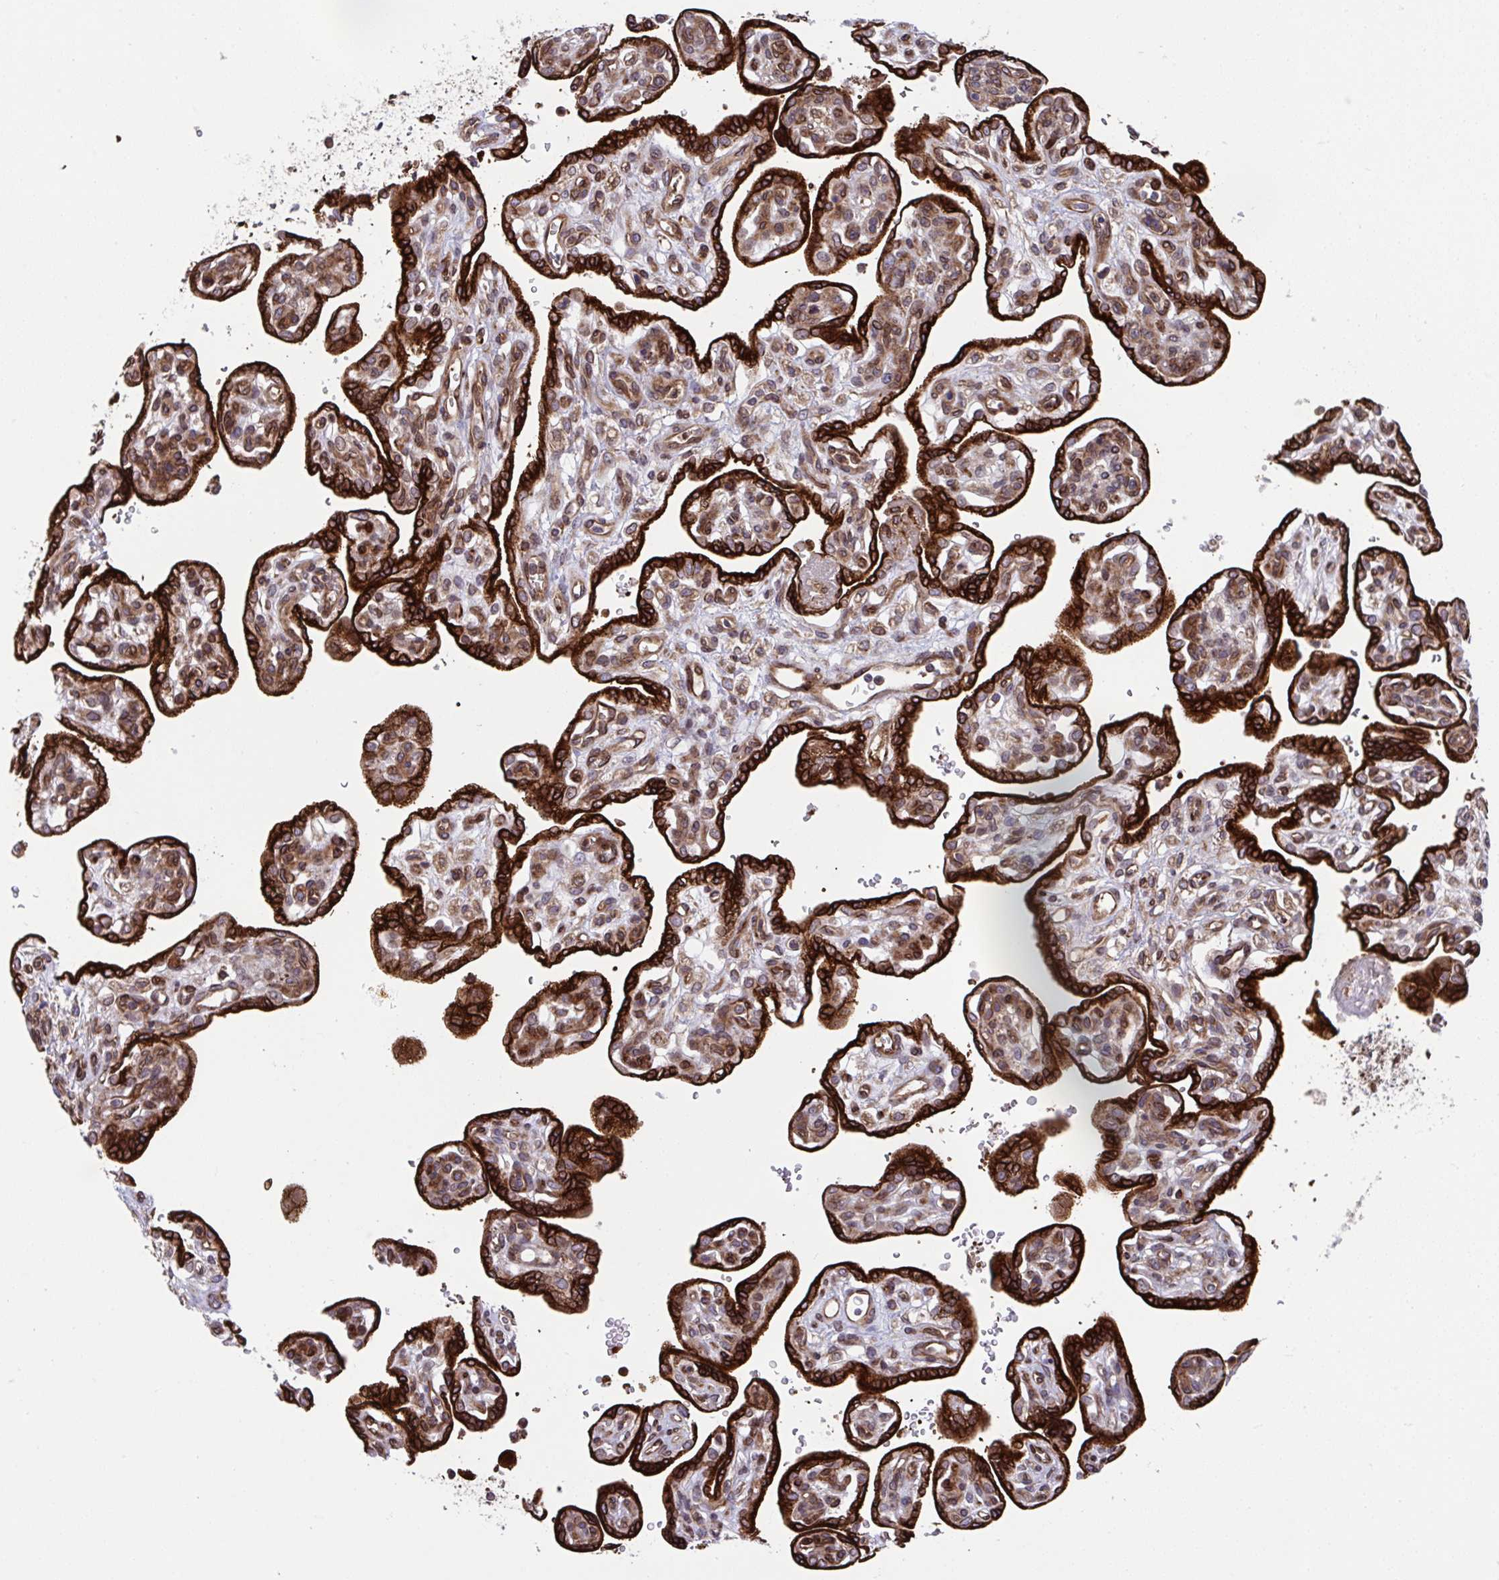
{"staining": {"intensity": "strong", "quantity": ">75%", "location": "cytoplasmic/membranous"}, "tissue": "placenta", "cell_type": "Decidual cells", "image_type": "normal", "snomed": [{"axis": "morphology", "description": "Normal tissue, NOS"}, {"axis": "topography", "description": "Placenta"}], "caption": "DAB (3,3'-diaminobenzidine) immunohistochemical staining of unremarkable placenta demonstrates strong cytoplasmic/membranous protein positivity in about >75% of decidual cells. Using DAB (3,3'-diaminobenzidine) (brown) and hematoxylin (blue) stains, captured at high magnification using brightfield microscopy.", "gene": "STIM2", "patient": {"sex": "female", "age": 39}}